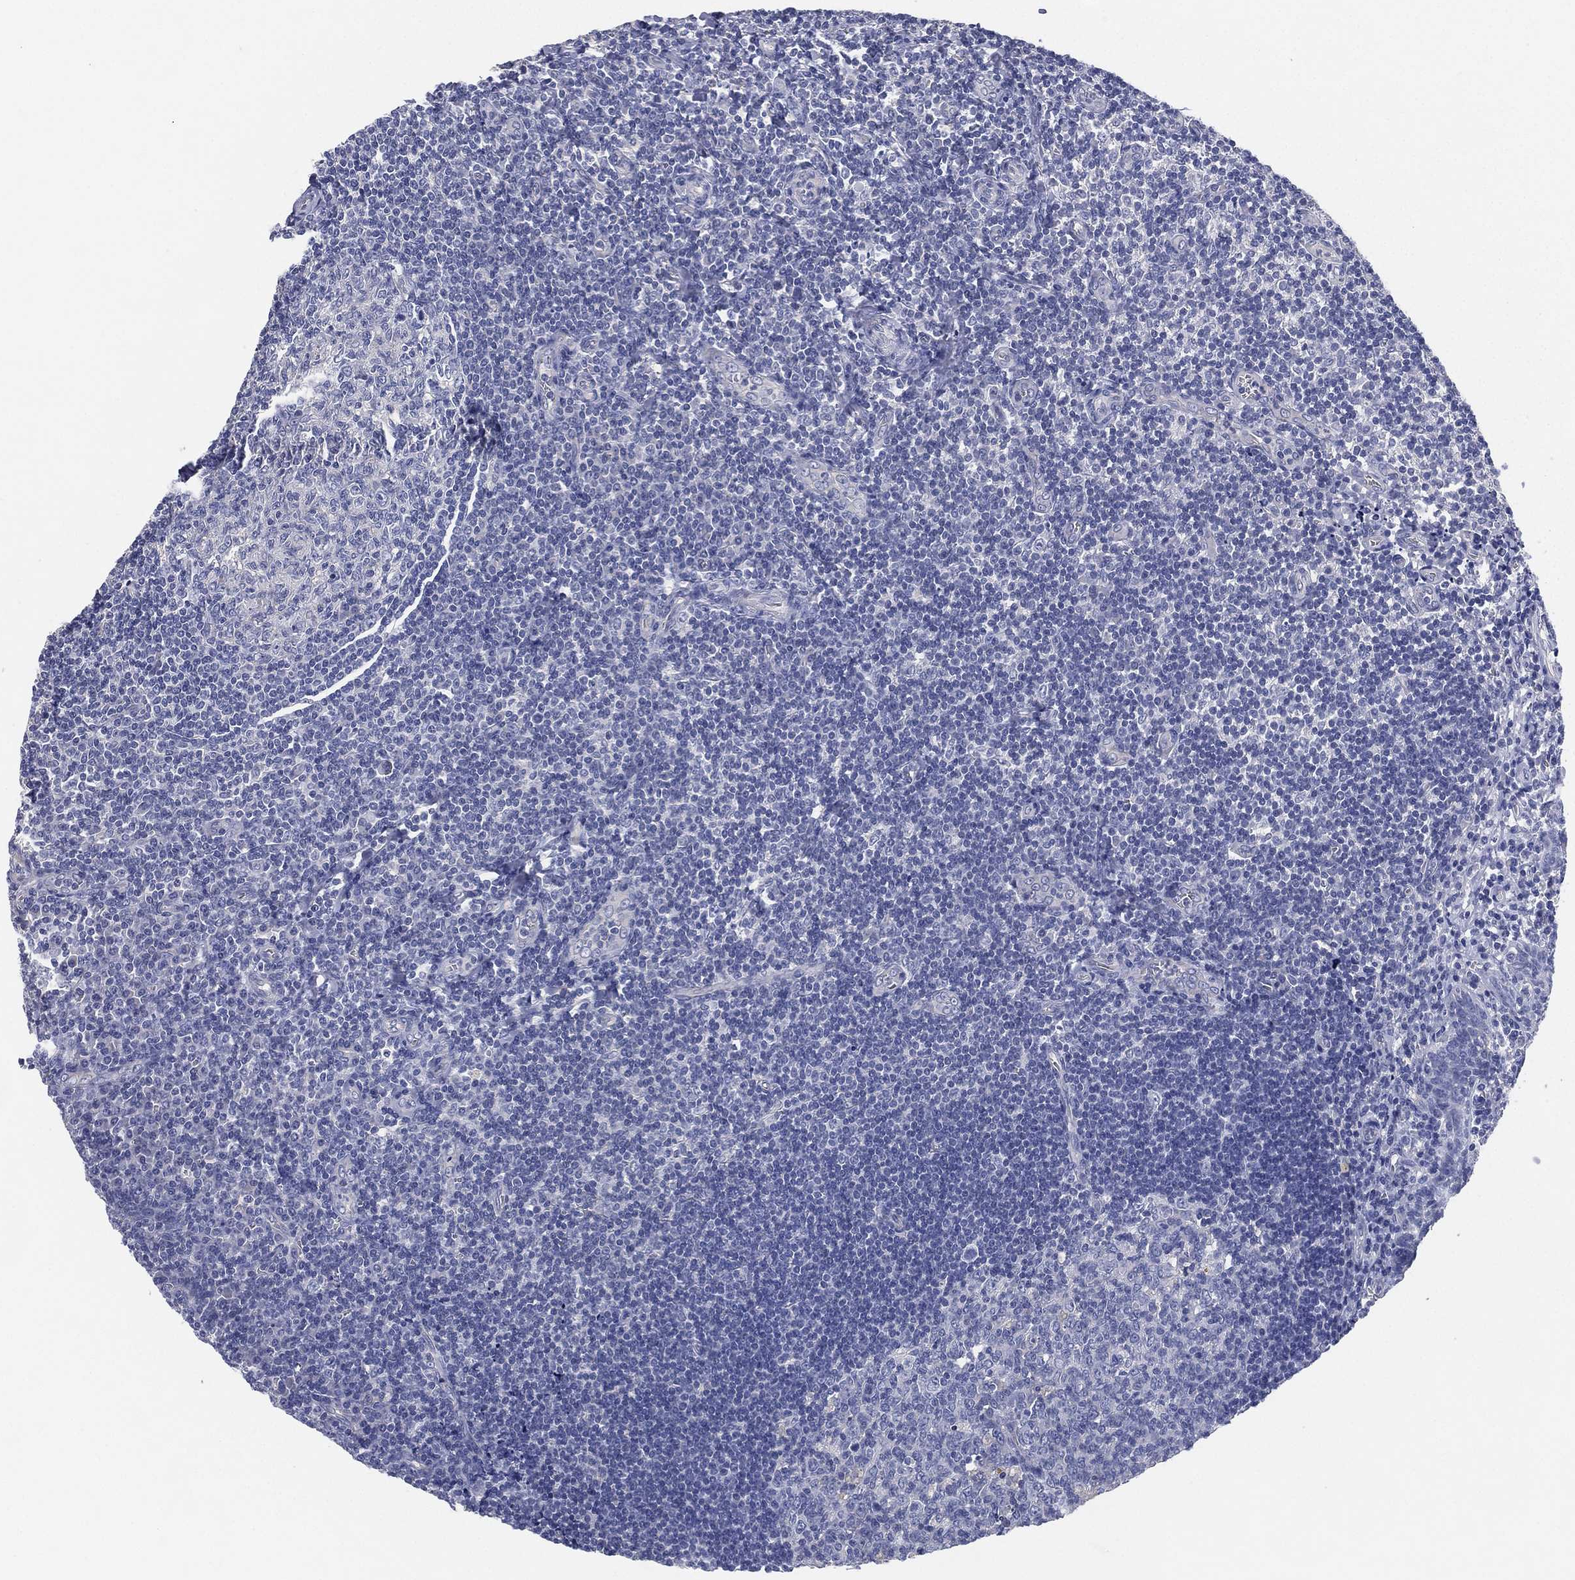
{"staining": {"intensity": "negative", "quantity": "none", "location": "none"}, "tissue": "tonsil", "cell_type": "Germinal center cells", "image_type": "normal", "snomed": [{"axis": "morphology", "description": "Normal tissue, NOS"}, {"axis": "morphology", "description": "Inflammation, NOS"}, {"axis": "topography", "description": "Tonsil"}], "caption": "The histopathology image displays no staining of germinal center cells in benign tonsil. (IHC, brightfield microscopy, high magnification).", "gene": "CCDC70", "patient": {"sex": "female", "age": 31}}